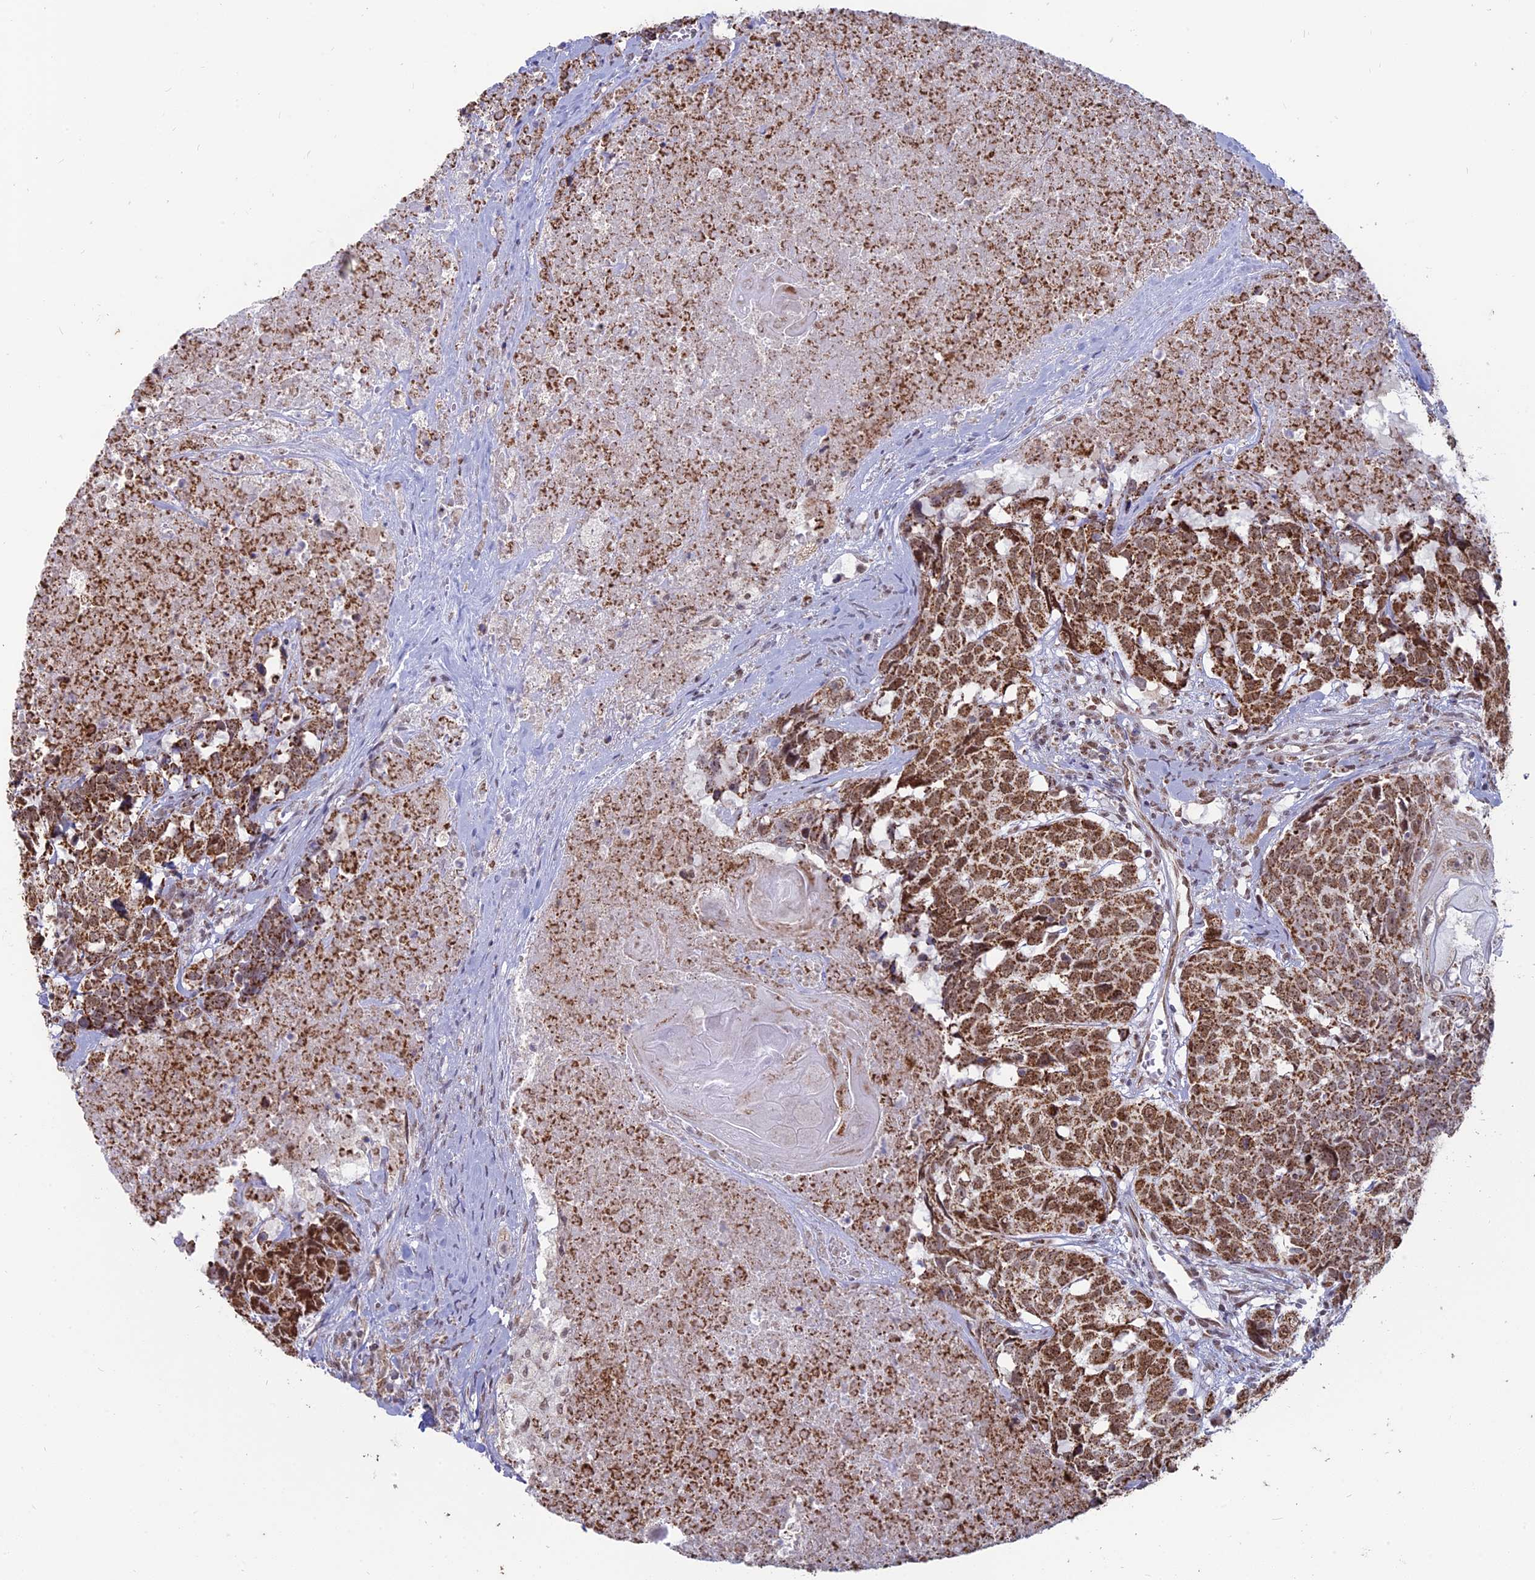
{"staining": {"intensity": "strong", "quantity": ">75%", "location": "cytoplasmic/membranous"}, "tissue": "head and neck cancer", "cell_type": "Tumor cells", "image_type": "cancer", "snomed": [{"axis": "morphology", "description": "Squamous cell carcinoma, NOS"}, {"axis": "topography", "description": "Head-Neck"}], "caption": "Immunohistochemical staining of head and neck cancer (squamous cell carcinoma) demonstrates high levels of strong cytoplasmic/membranous protein expression in about >75% of tumor cells. (DAB IHC with brightfield microscopy, high magnification).", "gene": "ARHGAP40", "patient": {"sex": "male", "age": 66}}